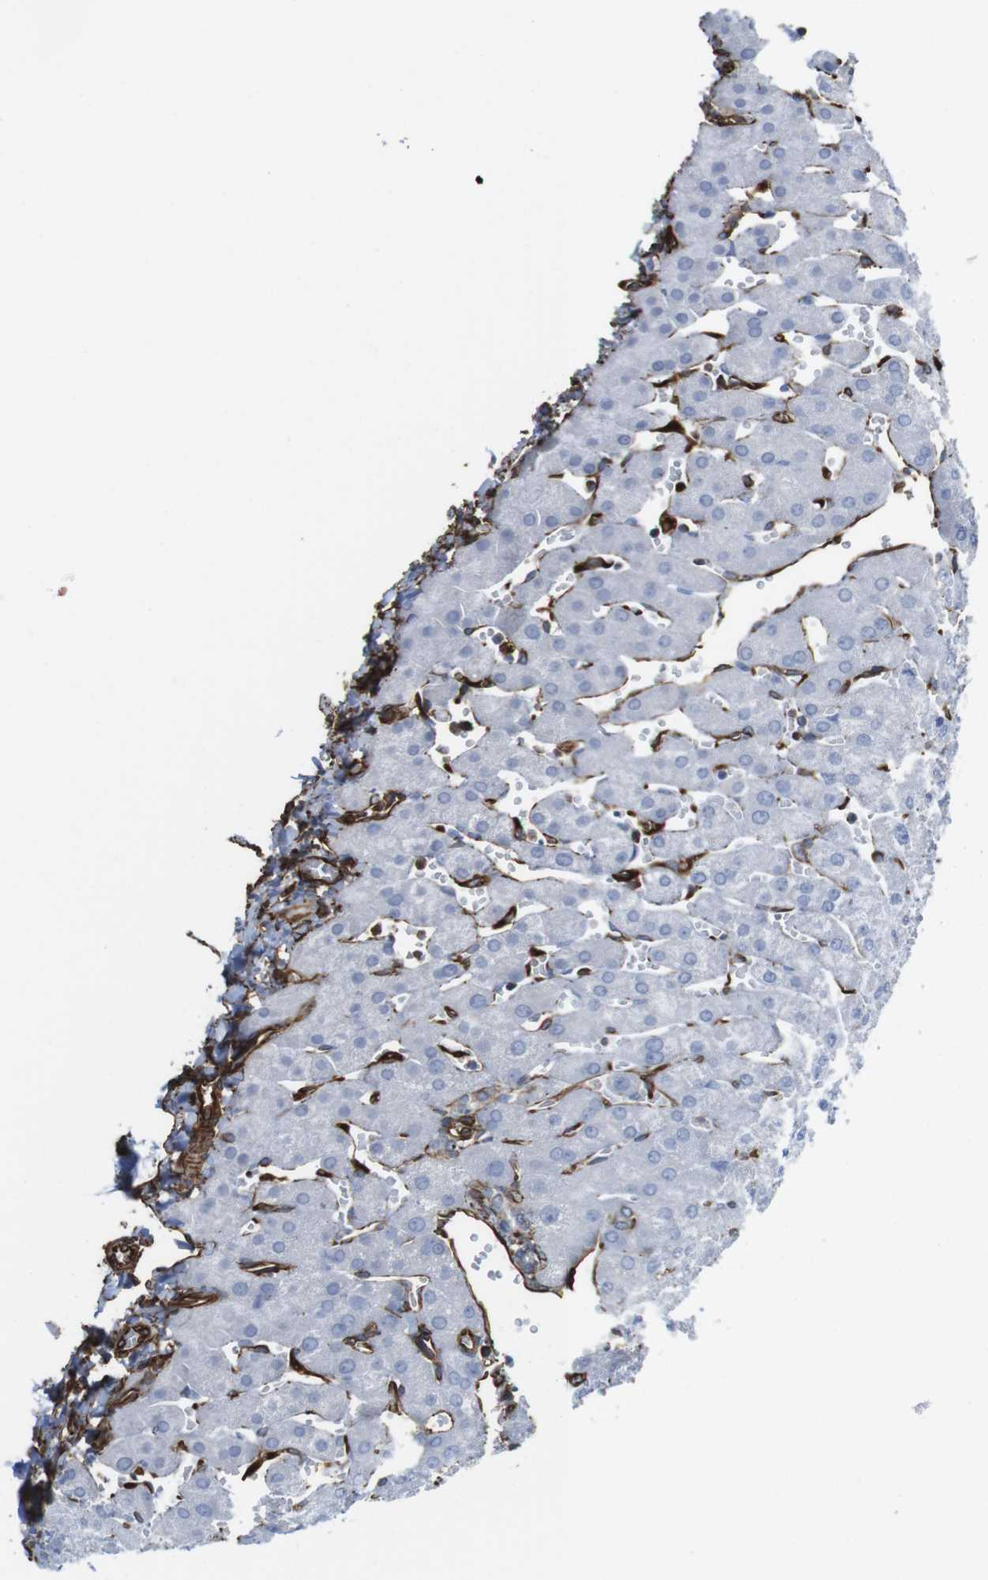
{"staining": {"intensity": "negative", "quantity": "none", "location": "none"}, "tissue": "liver", "cell_type": "Cholangiocytes", "image_type": "normal", "snomed": [{"axis": "morphology", "description": "Normal tissue, NOS"}, {"axis": "morphology", "description": "Fibrosis, NOS"}, {"axis": "topography", "description": "Liver"}], "caption": "A high-resolution micrograph shows IHC staining of benign liver, which displays no significant positivity in cholangiocytes. Nuclei are stained in blue.", "gene": "RALGPS1", "patient": {"sex": "female", "age": 29}}